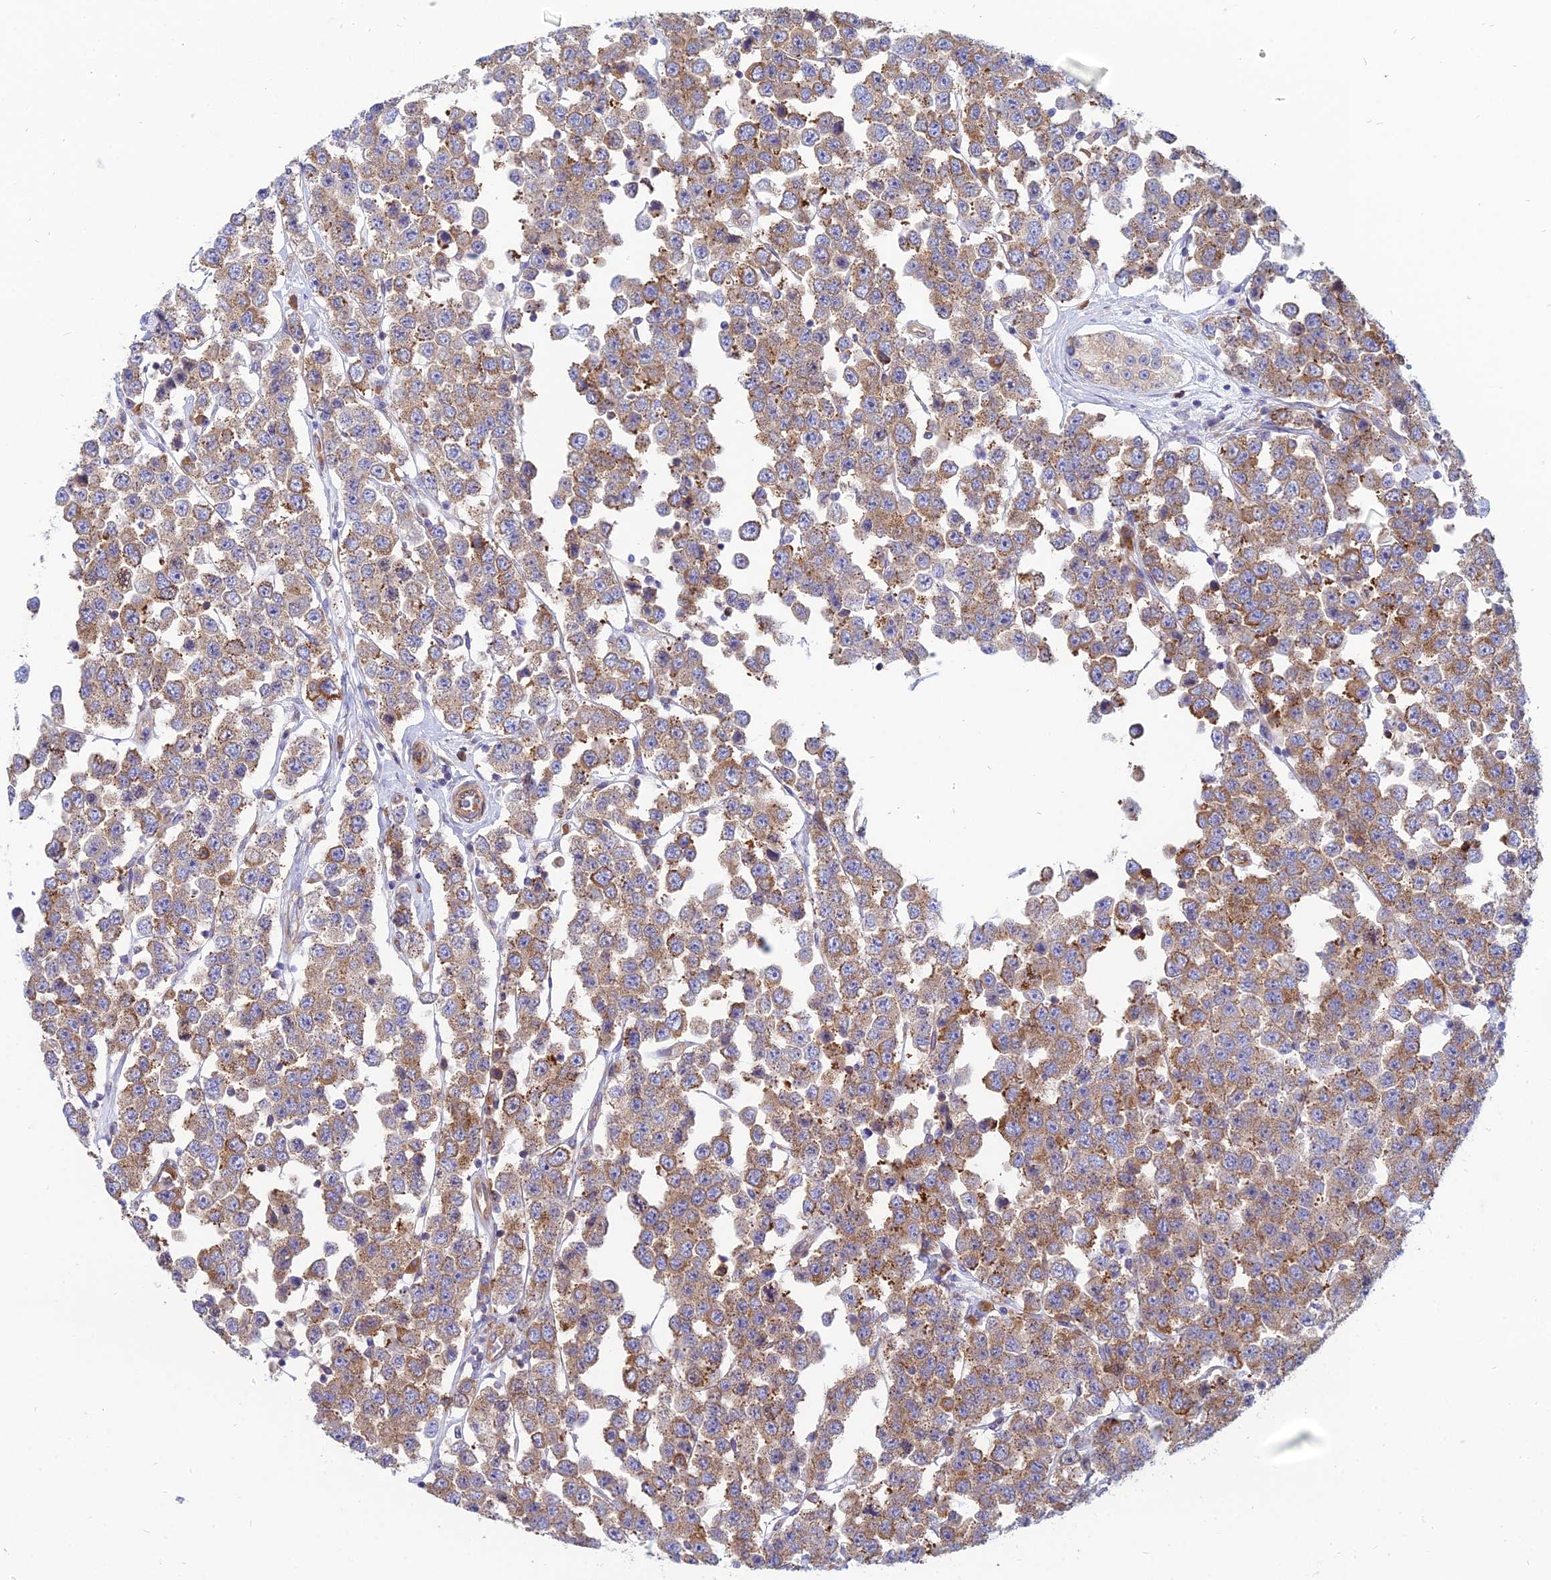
{"staining": {"intensity": "moderate", "quantity": ">75%", "location": "cytoplasmic/membranous"}, "tissue": "testis cancer", "cell_type": "Tumor cells", "image_type": "cancer", "snomed": [{"axis": "morphology", "description": "Seminoma, NOS"}, {"axis": "topography", "description": "Testis"}], "caption": "Immunohistochemical staining of human seminoma (testis) demonstrates medium levels of moderate cytoplasmic/membranous protein expression in about >75% of tumor cells.", "gene": "TXLNA", "patient": {"sex": "male", "age": 28}}